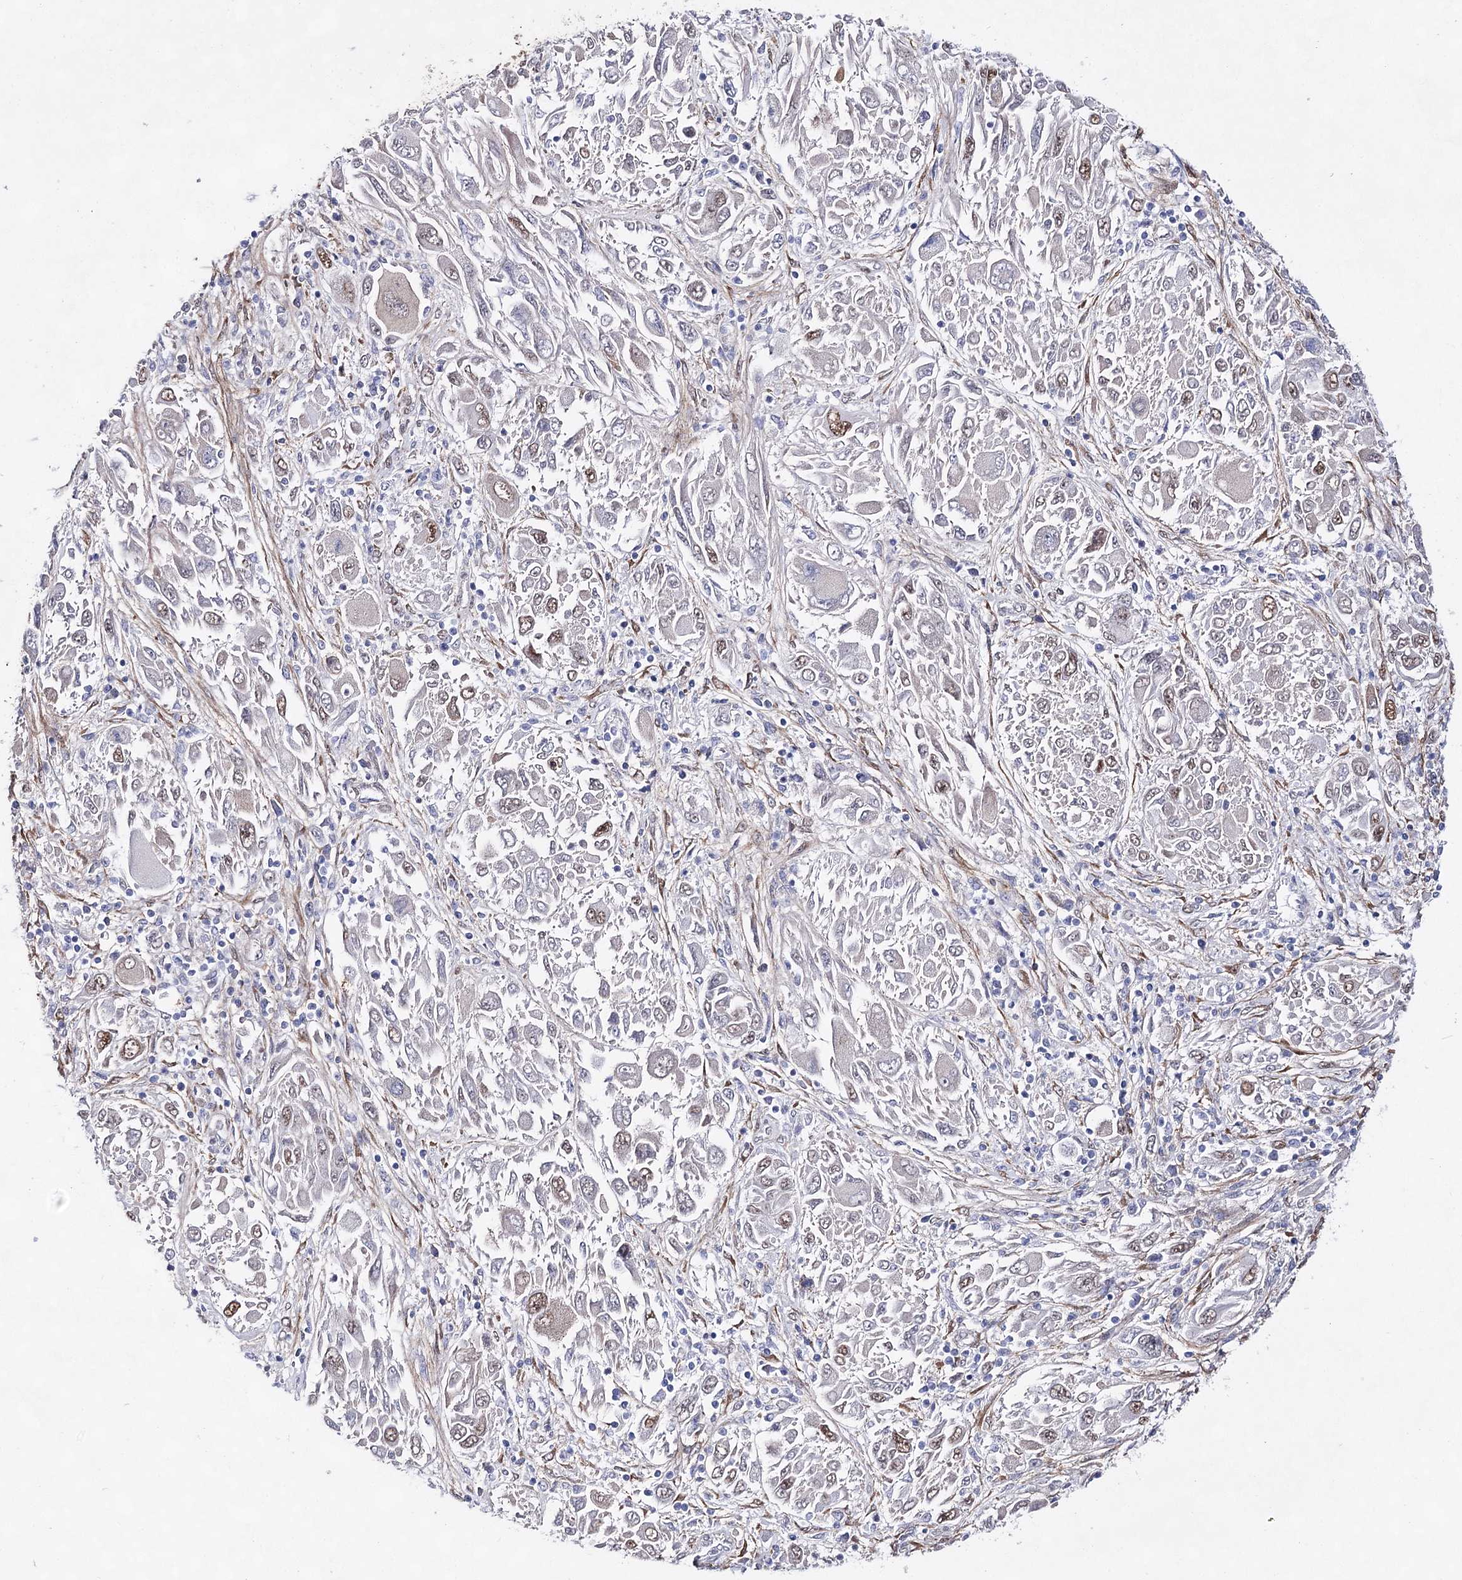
{"staining": {"intensity": "weak", "quantity": "<25%", "location": "nuclear"}, "tissue": "melanoma", "cell_type": "Tumor cells", "image_type": "cancer", "snomed": [{"axis": "morphology", "description": "Malignant melanoma, NOS"}, {"axis": "topography", "description": "Skin"}], "caption": "Tumor cells are negative for brown protein staining in melanoma.", "gene": "UGDH", "patient": {"sex": "female", "age": 91}}